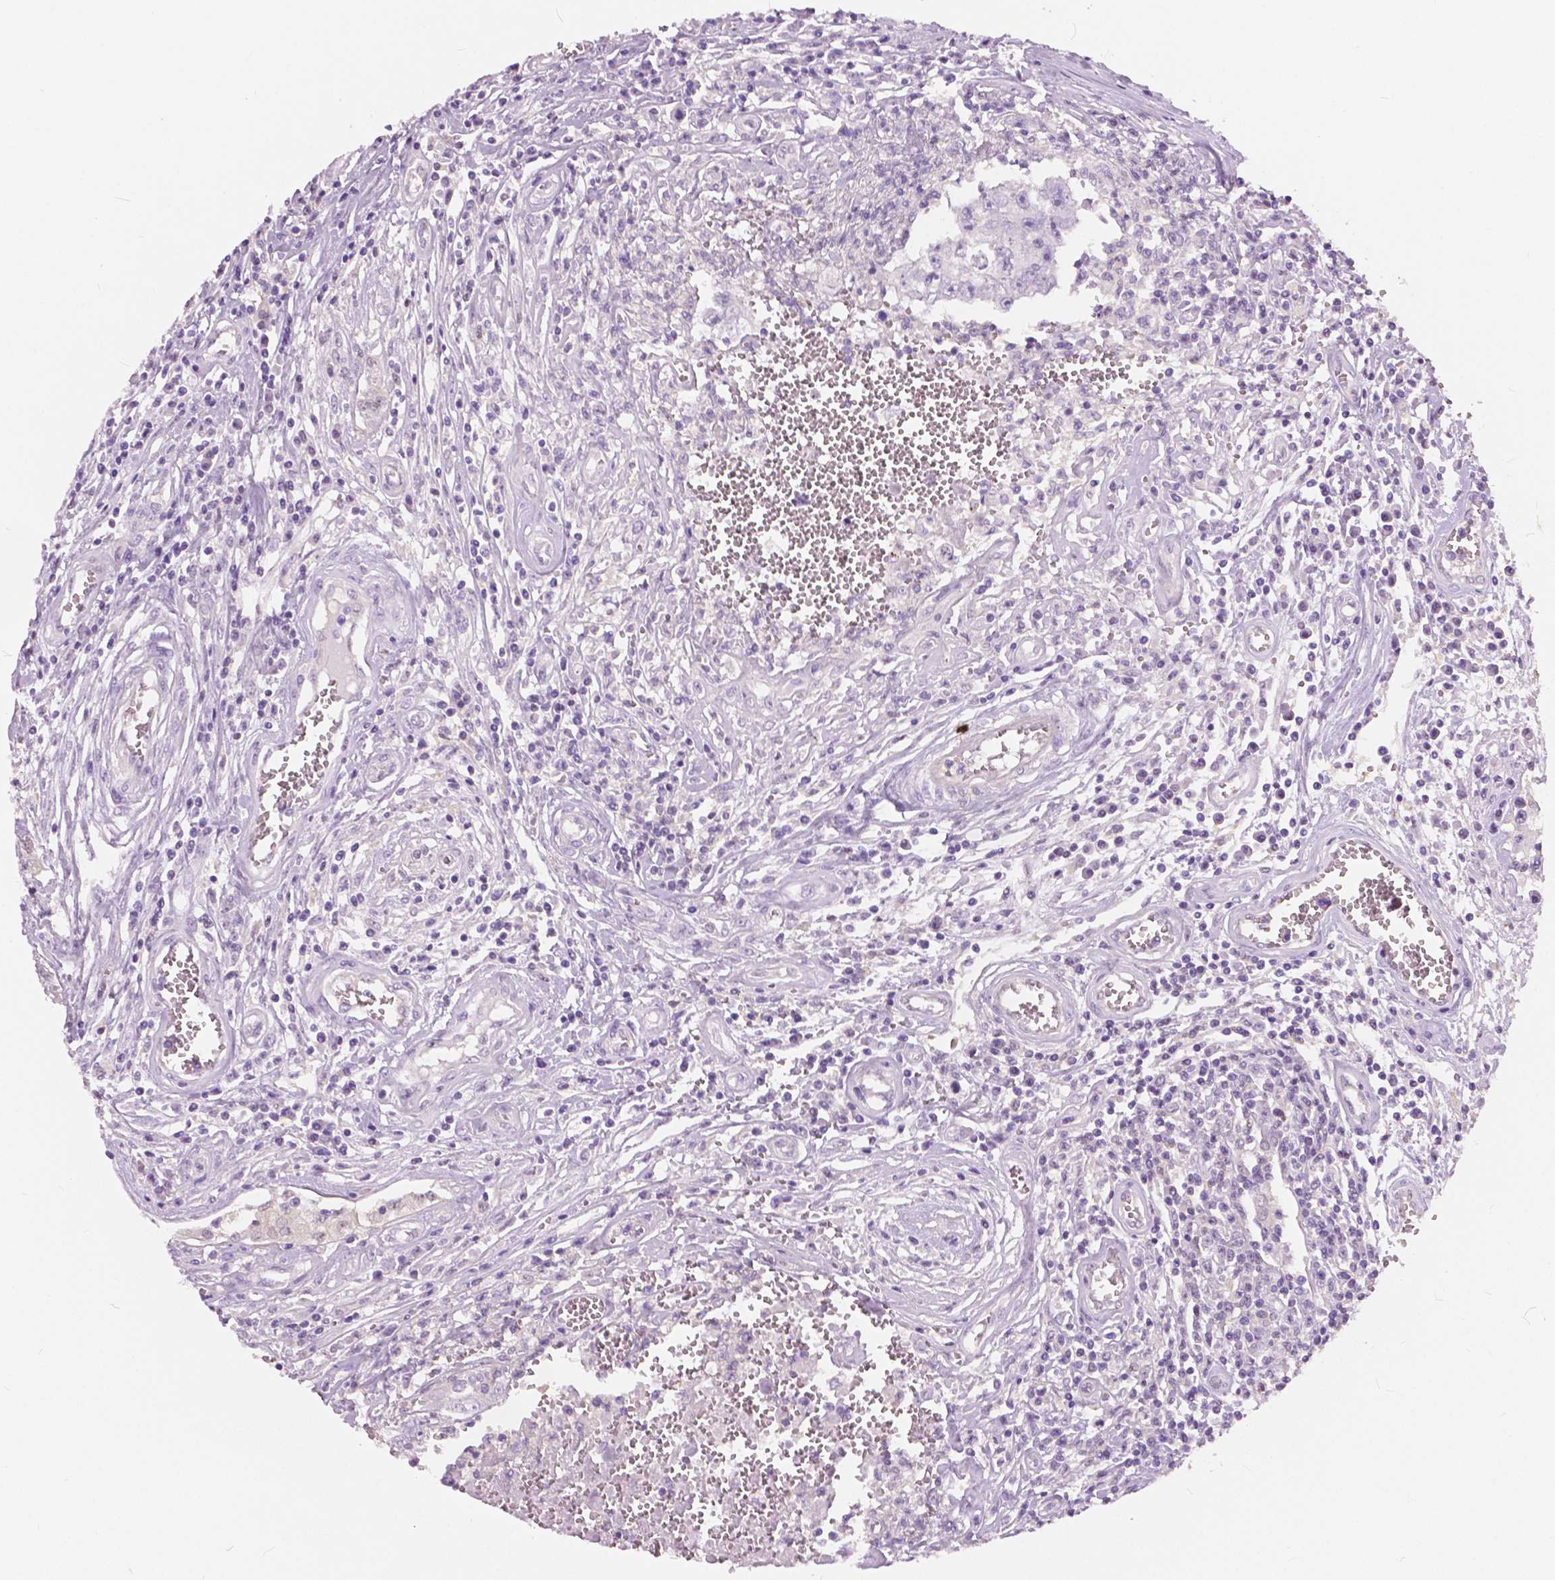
{"staining": {"intensity": "negative", "quantity": "none", "location": "none"}, "tissue": "testis cancer", "cell_type": "Tumor cells", "image_type": "cancer", "snomed": [{"axis": "morphology", "description": "Carcinoma, Embryonal, NOS"}, {"axis": "topography", "description": "Testis"}], "caption": "Testis cancer (embryonal carcinoma) stained for a protein using immunohistochemistry demonstrates no staining tumor cells.", "gene": "TKFC", "patient": {"sex": "male", "age": 36}}